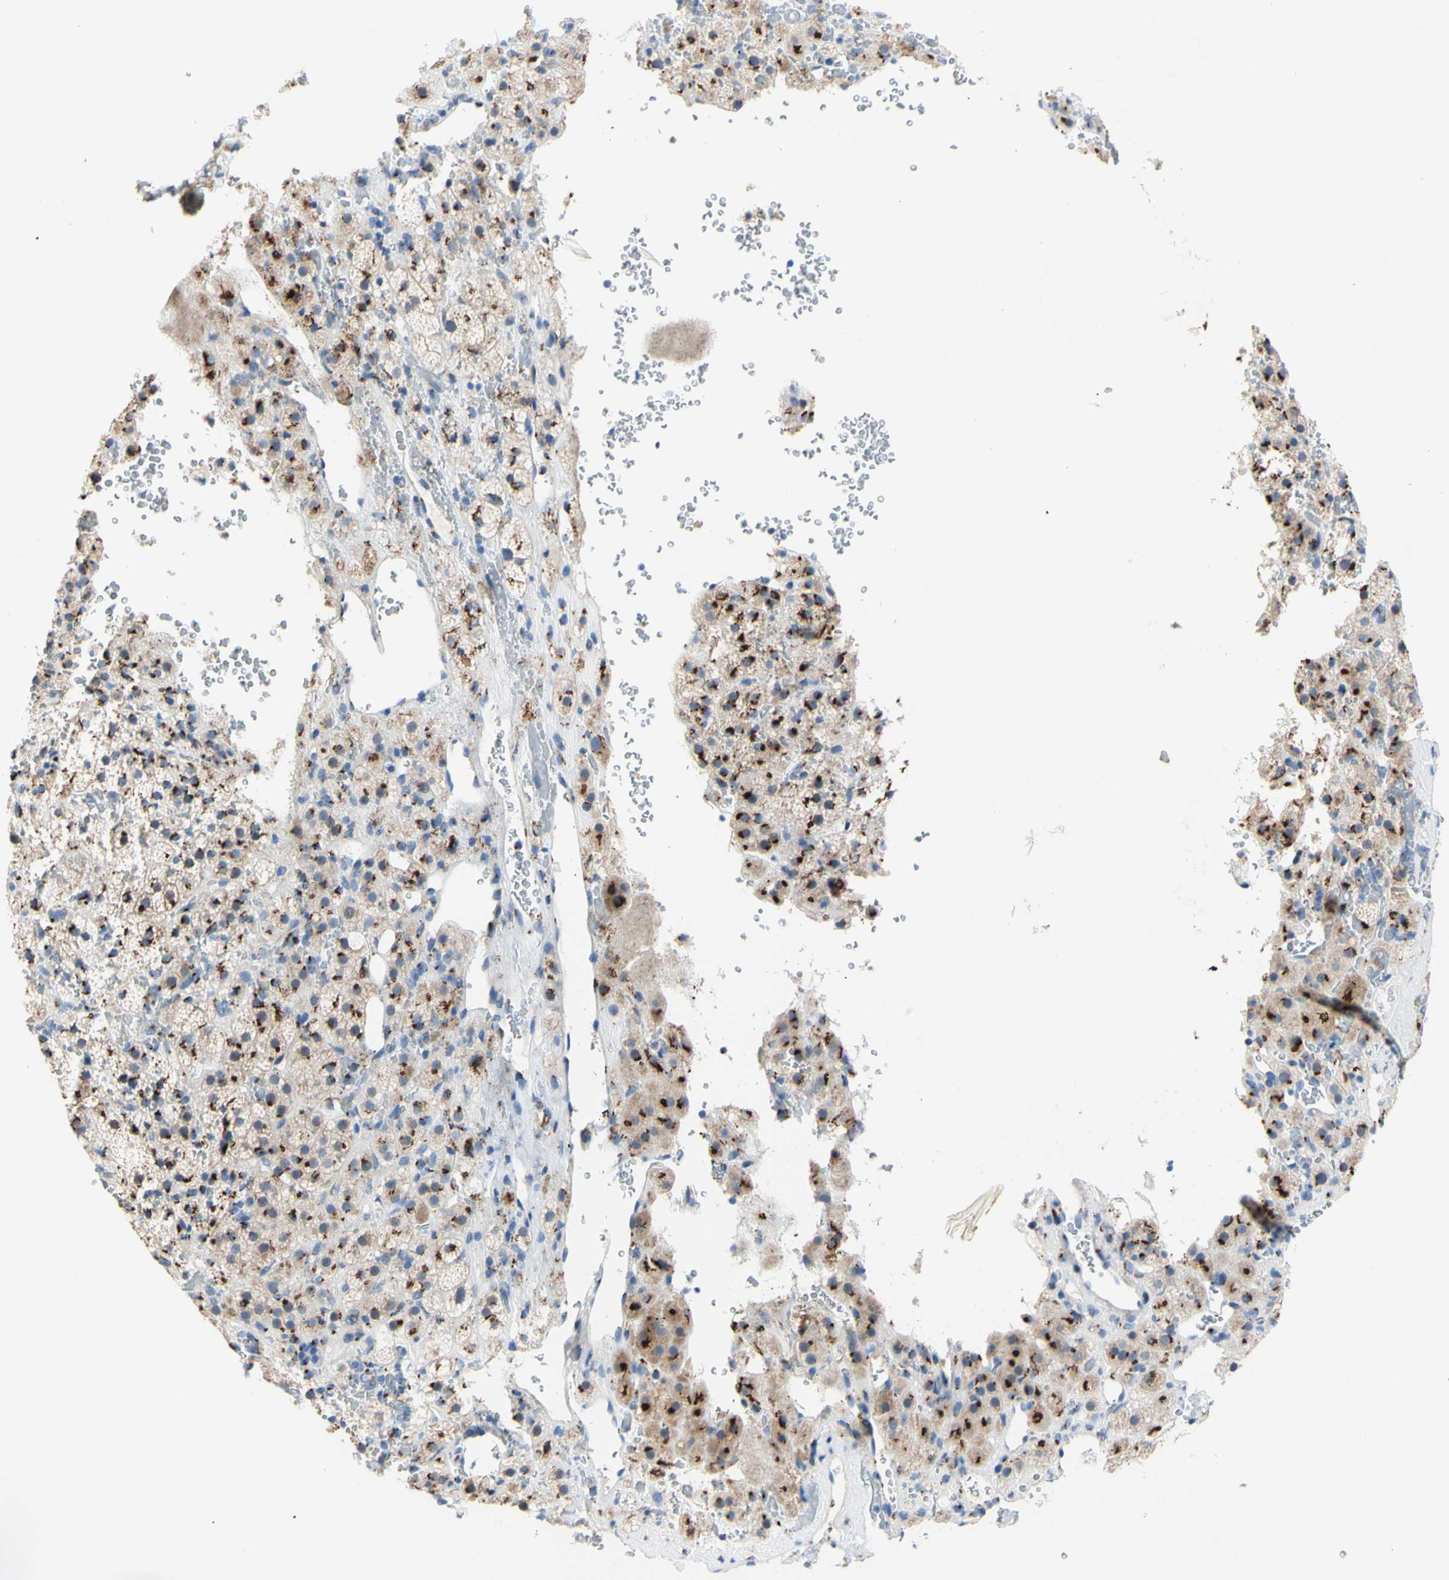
{"staining": {"intensity": "moderate", "quantity": "25%-75%", "location": "cytoplasmic/membranous"}, "tissue": "adrenal gland", "cell_type": "Glandular cells", "image_type": "normal", "snomed": [{"axis": "morphology", "description": "Normal tissue, NOS"}, {"axis": "topography", "description": "Adrenal gland"}], "caption": "Glandular cells exhibit medium levels of moderate cytoplasmic/membranous positivity in about 25%-75% of cells in unremarkable adrenal gland. (DAB (3,3'-diaminobenzidine) IHC with brightfield microscopy, high magnification).", "gene": "GALNT2", "patient": {"sex": "female", "age": 59}}